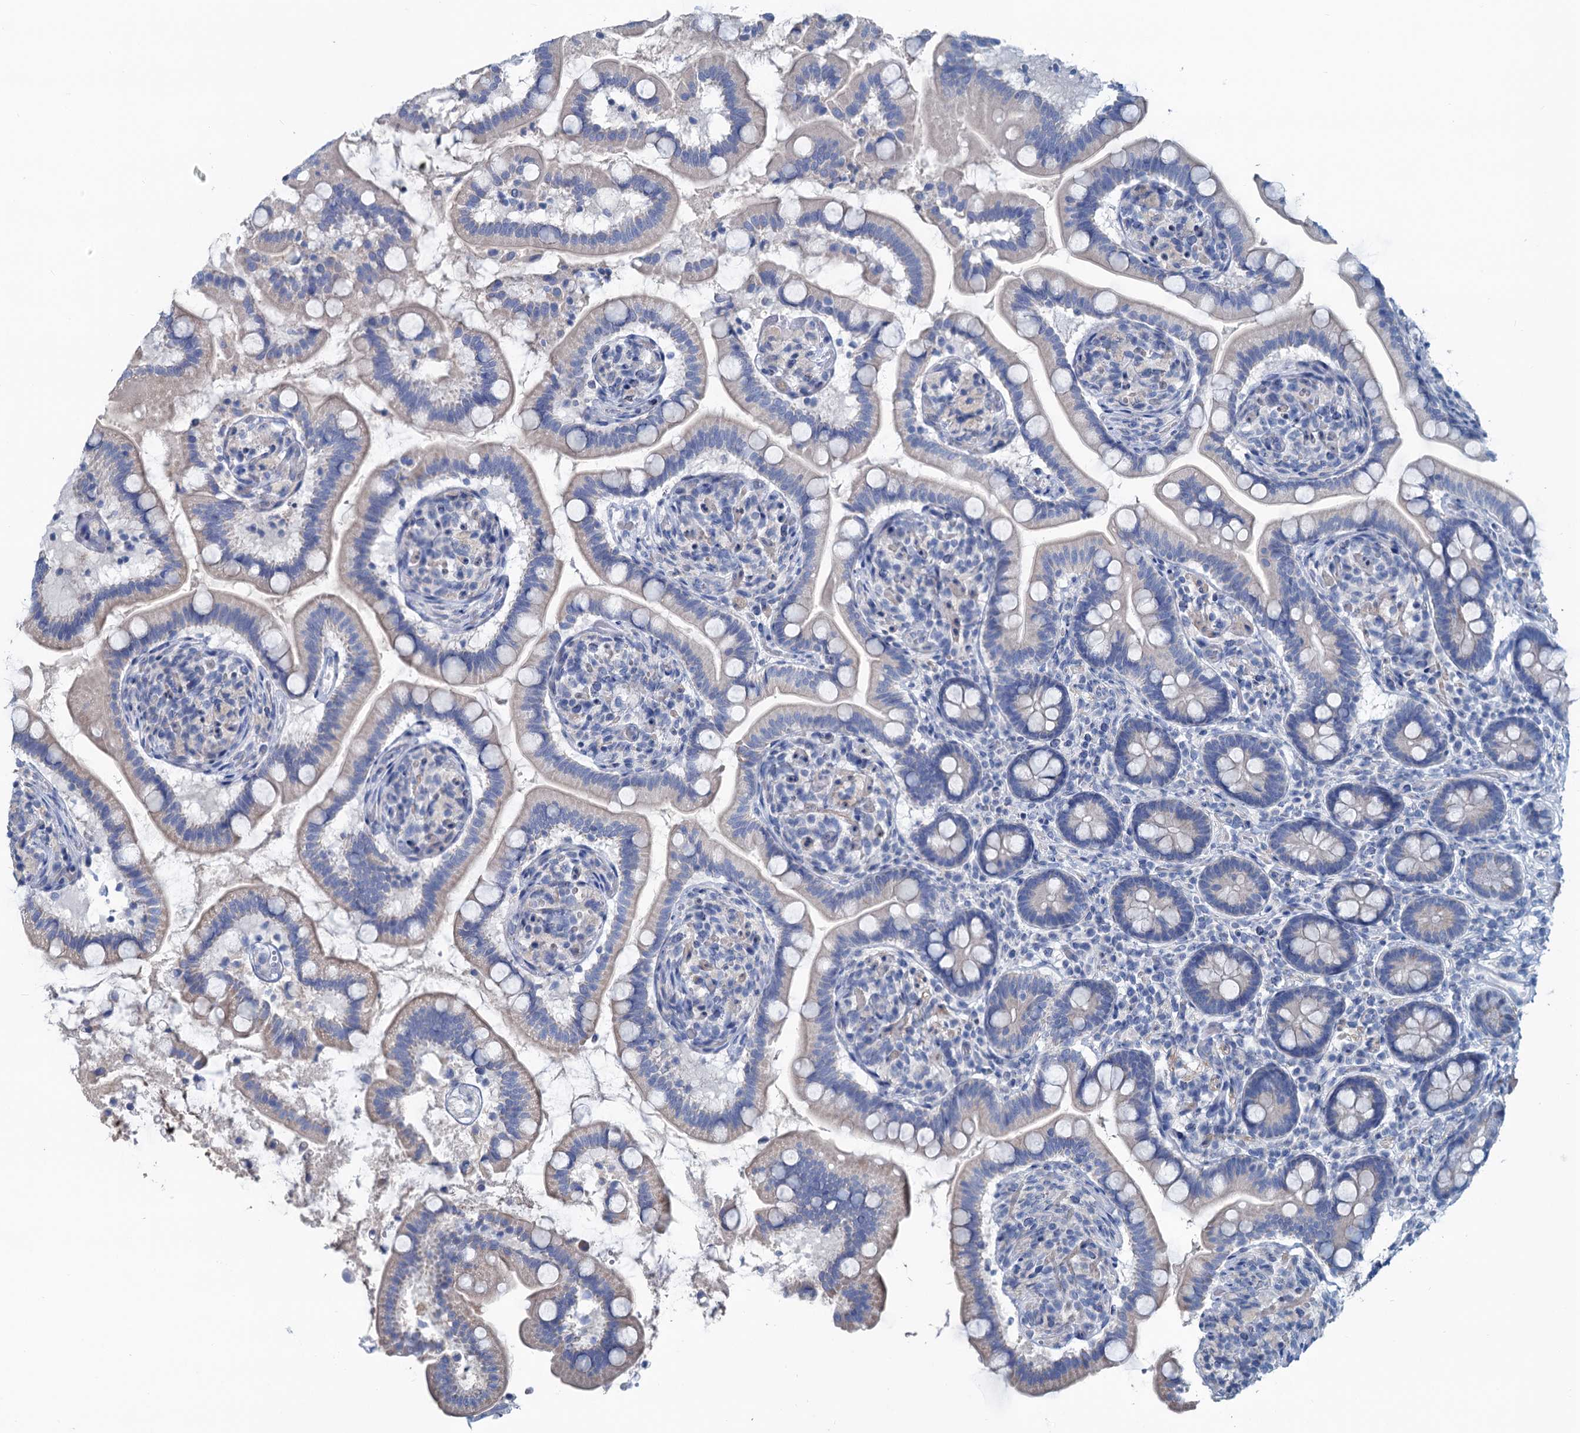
{"staining": {"intensity": "weak", "quantity": "<25%", "location": "cytoplasmic/membranous"}, "tissue": "small intestine", "cell_type": "Glandular cells", "image_type": "normal", "snomed": [{"axis": "morphology", "description": "Normal tissue, NOS"}, {"axis": "topography", "description": "Small intestine"}], "caption": "Immunohistochemical staining of benign human small intestine demonstrates no significant expression in glandular cells.", "gene": "SLC1A3", "patient": {"sex": "female", "age": 64}}